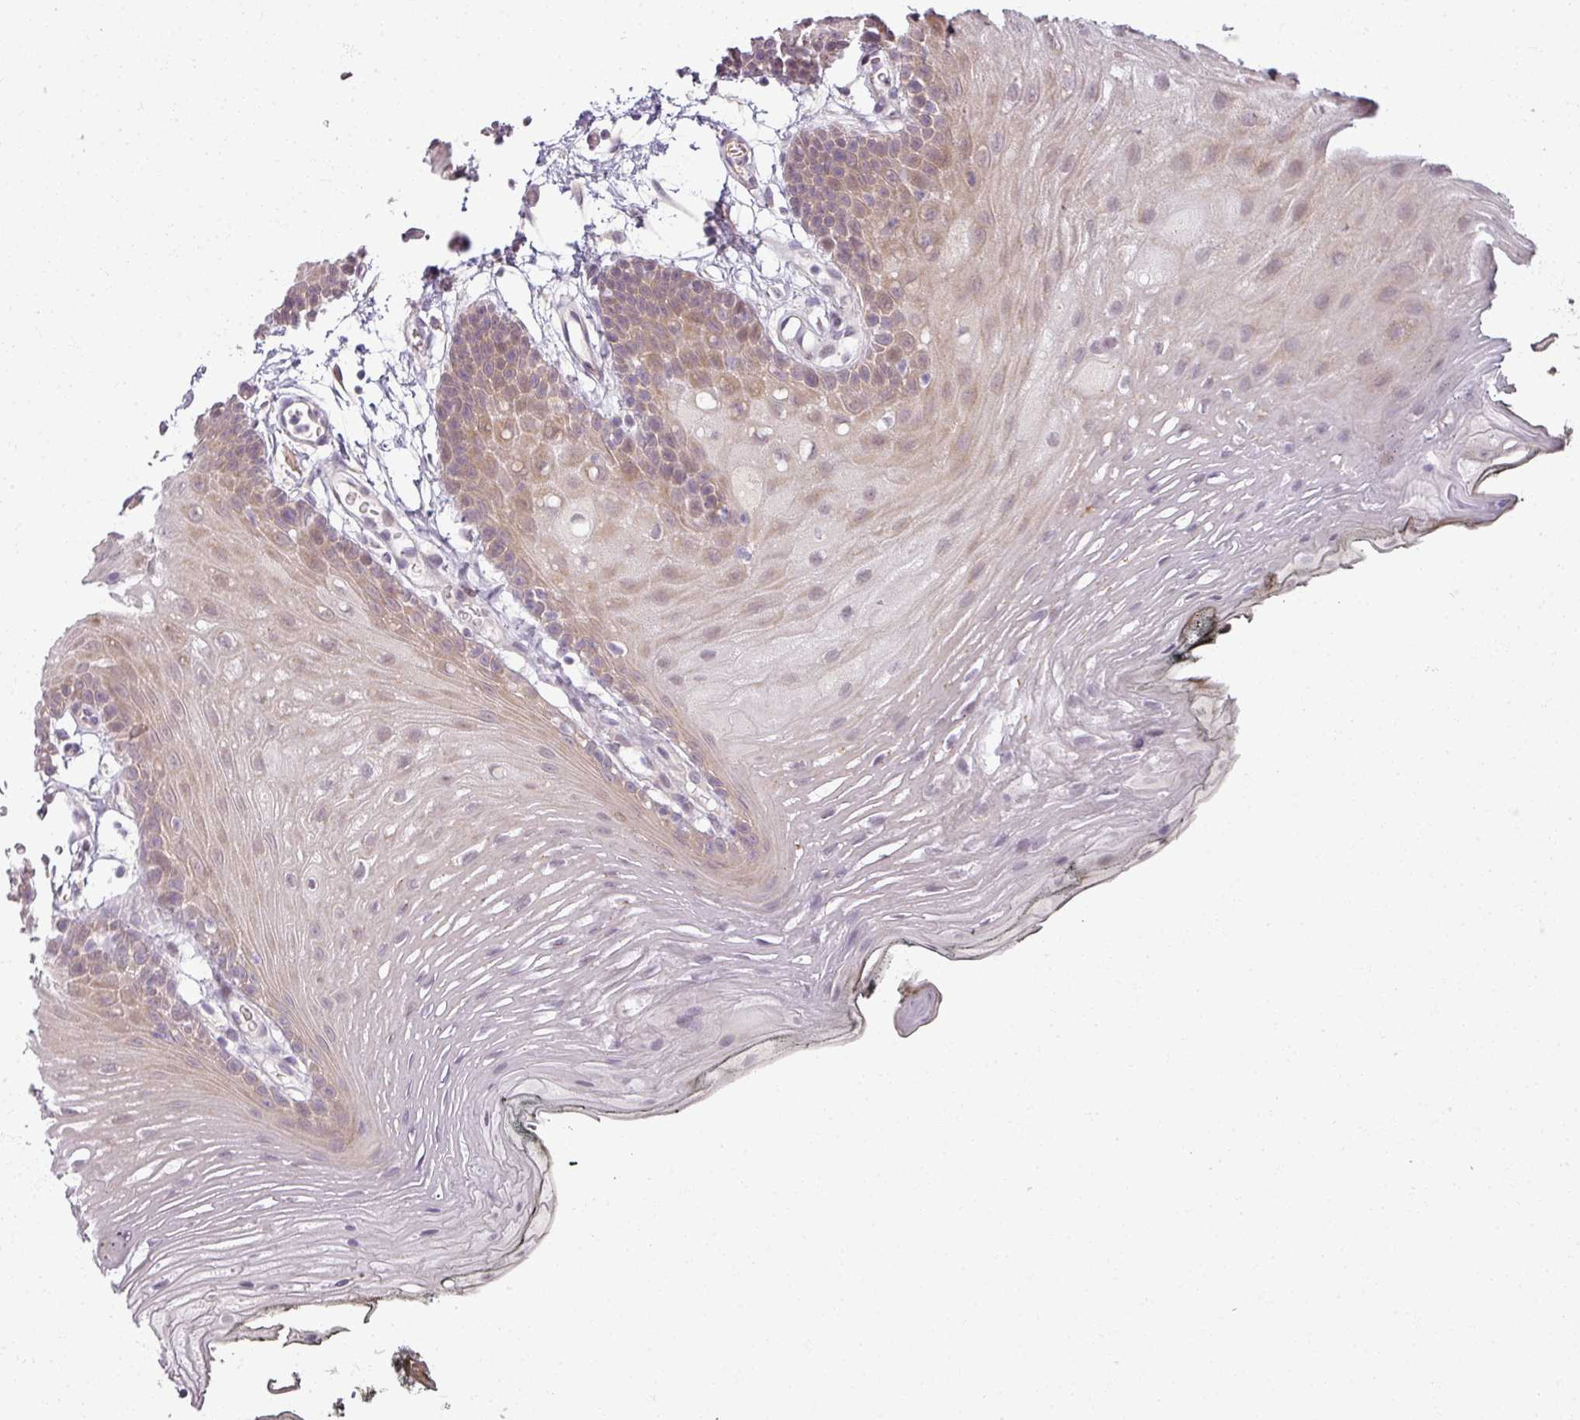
{"staining": {"intensity": "moderate", "quantity": "<25%", "location": "cytoplasmic/membranous"}, "tissue": "oral mucosa", "cell_type": "Squamous epithelial cells", "image_type": "normal", "snomed": [{"axis": "morphology", "description": "Normal tissue, NOS"}, {"axis": "topography", "description": "Oral tissue"}, {"axis": "topography", "description": "Tounge, NOS"}], "caption": "Protein staining of normal oral mucosa demonstrates moderate cytoplasmic/membranous expression in about <25% of squamous epithelial cells. The protein is shown in brown color, while the nuclei are stained blue.", "gene": "MYMK", "patient": {"sex": "female", "age": 81}}